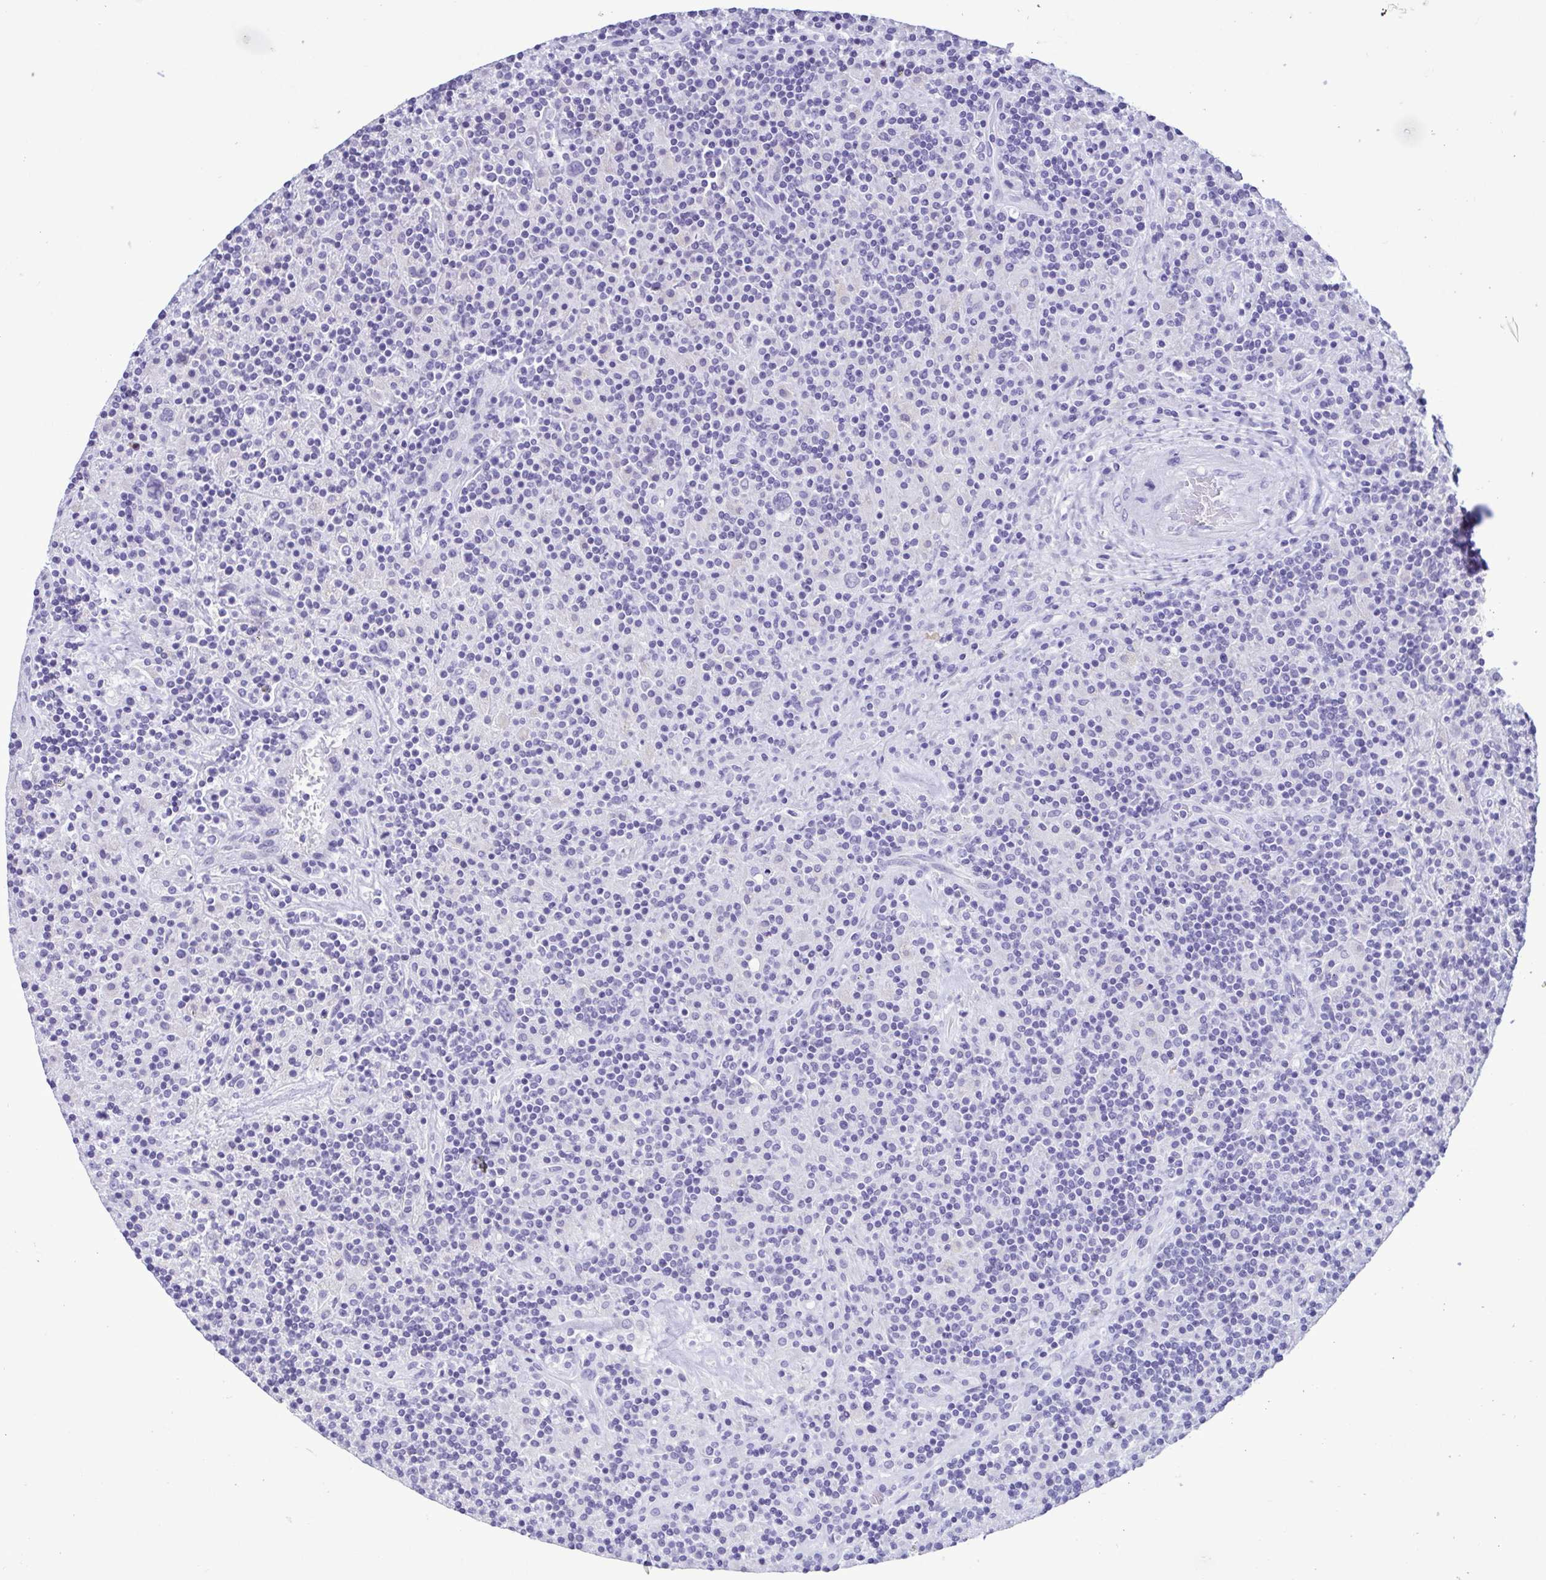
{"staining": {"intensity": "negative", "quantity": "none", "location": "none"}, "tissue": "lymphoma", "cell_type": "Tumor cells", "image_type": "cancer", "snomed": [{"axis": "morphology", "description": "Hodgkin's disease, NOS"}, {"axis": "topography", "description": "Lymph node"}], "caption": "Human Hodgkin's disease stained for a protein using IHC displays no staining in tumor cells.", "gene": "SPATA16", "patient": {"sex": "male", "age": 70}}